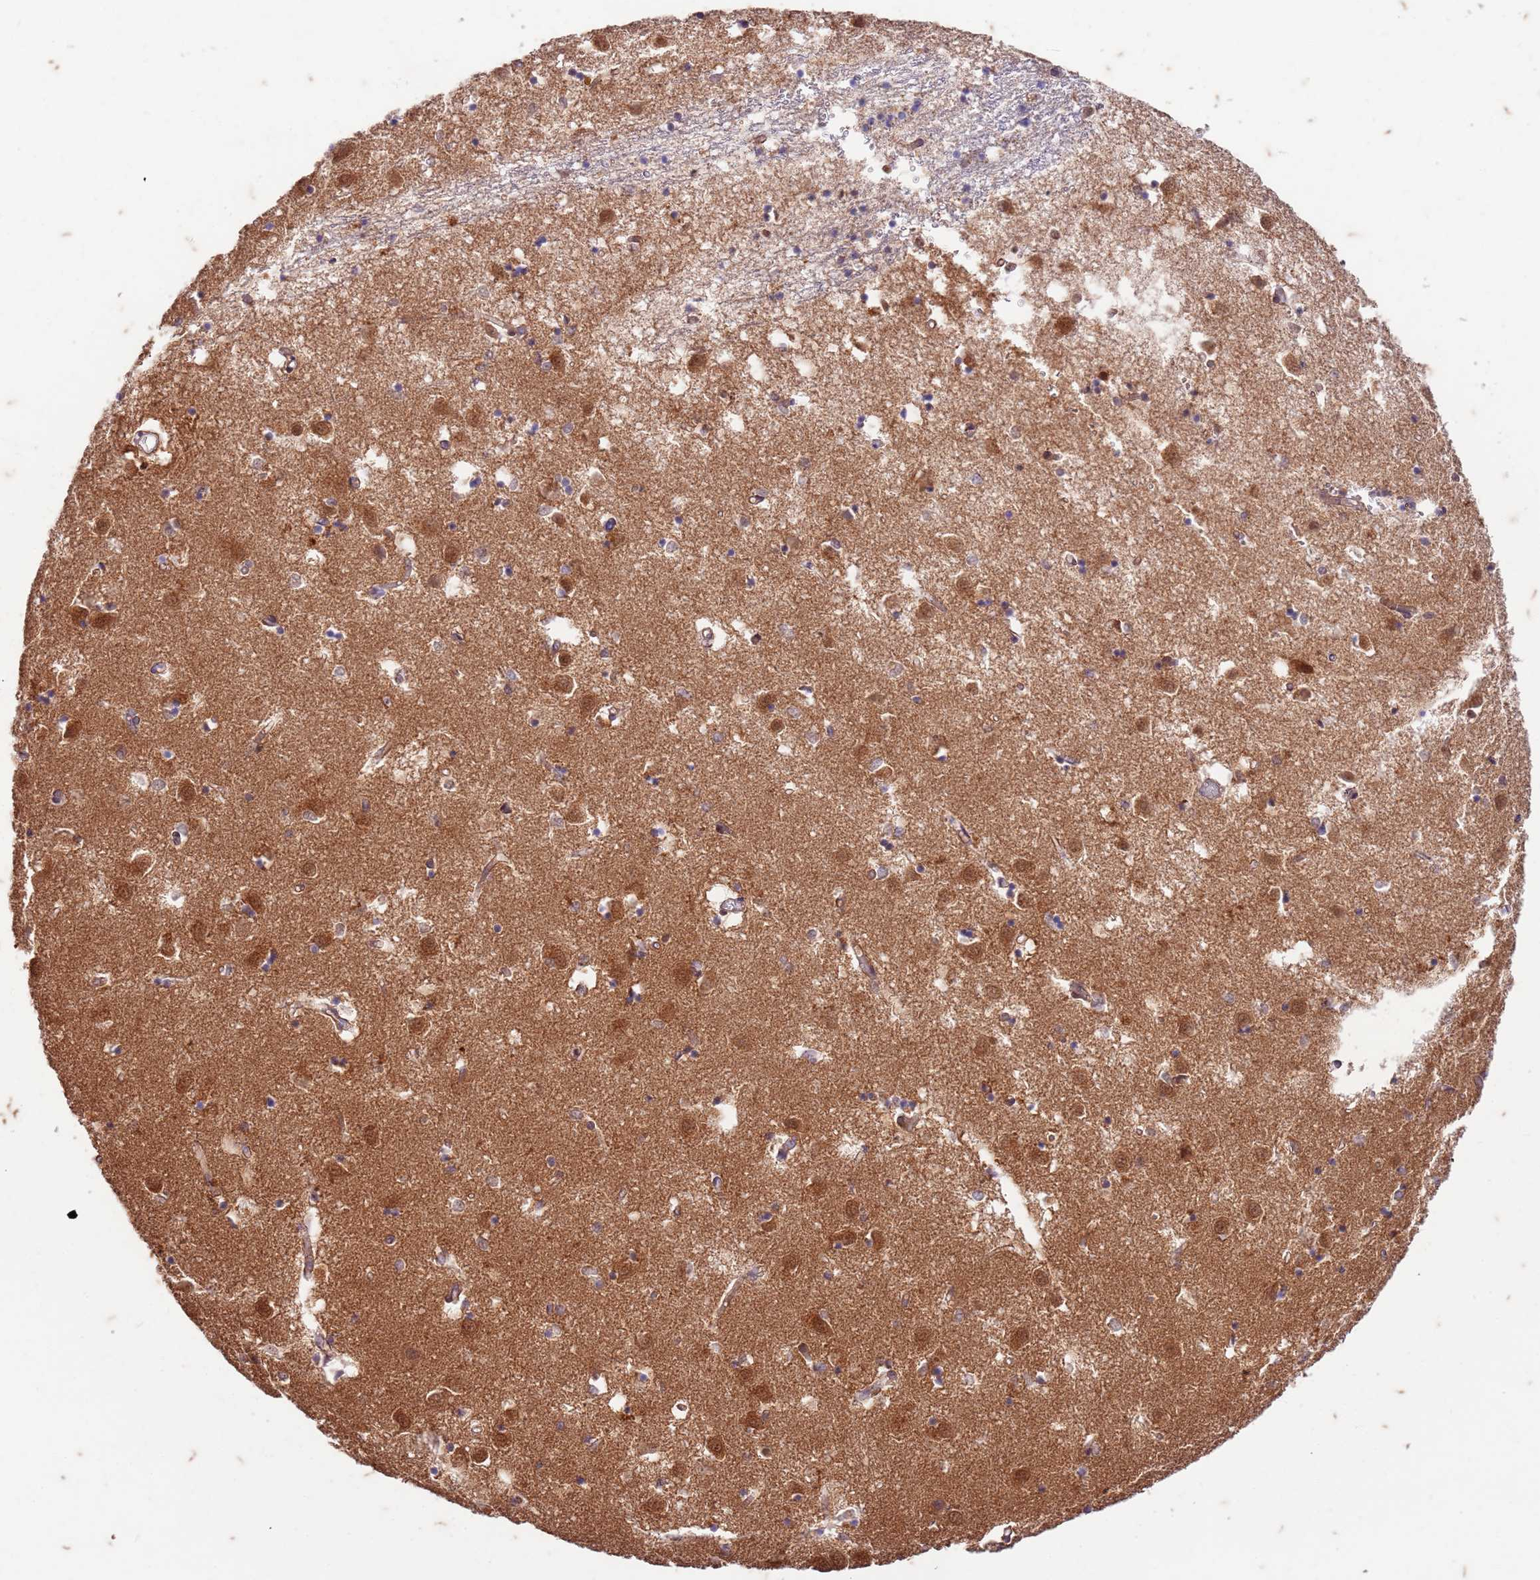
{"staining": {"intensity": "weak", "quantity": "25%-75%", "location": "cytoplasmic/membranous"}, "tissue": "caudate", "cell_type": "Glial cells", "image_type": "normal", "snomed": [{"axis": "morphology", "description": "Normal tissue, NOS"}, {"axis": "topography", "description": "Lateral ventricle wall"}], "caption": "This histopathology image demonstrates benign caudate stained with immunohistochemistry to label a protein in brown. The cytoplasmic/membranous of glial cells show weak positivity for the protein. Nuclei are counter-stained blue.", "gene": "RAPGEF3", "patient": {"sex": "male", "age": 70}}